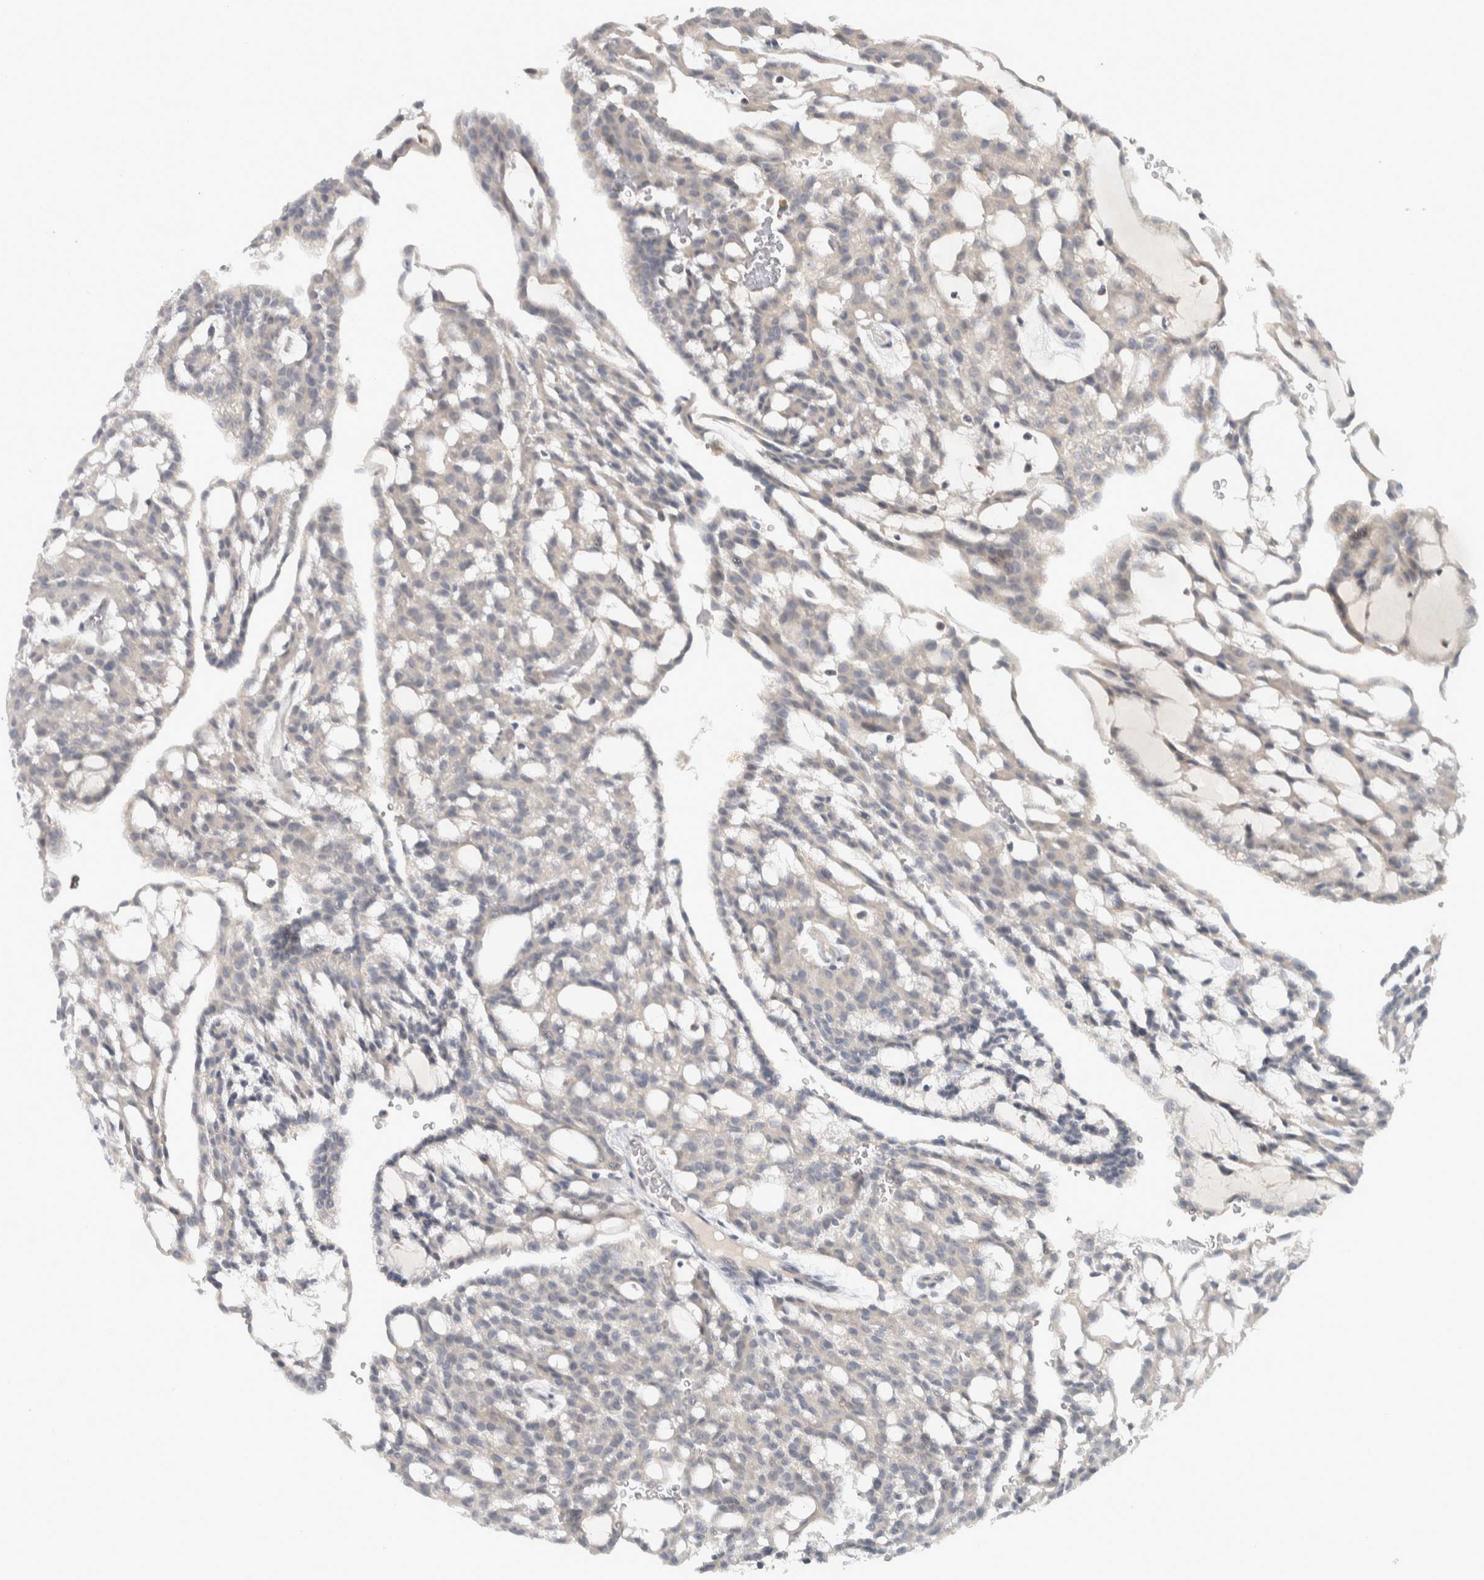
{"staining": {"intensity": "negative", "quantity": "none", "location": "none"}, "tissue": "renal cancer", "cell_type": "Tumor cells", "image_type": "cancer", "snomed": [{"axis": "morphology", "description": "Adenocarcinoma, NOS"}, {"axis": "topography", "description": "Kidney"}], "caption": "Tumor cells show no significant protein staining in renal cancer.", "gene": "AFP", "patient": {"sex": "male", "age": 63}}